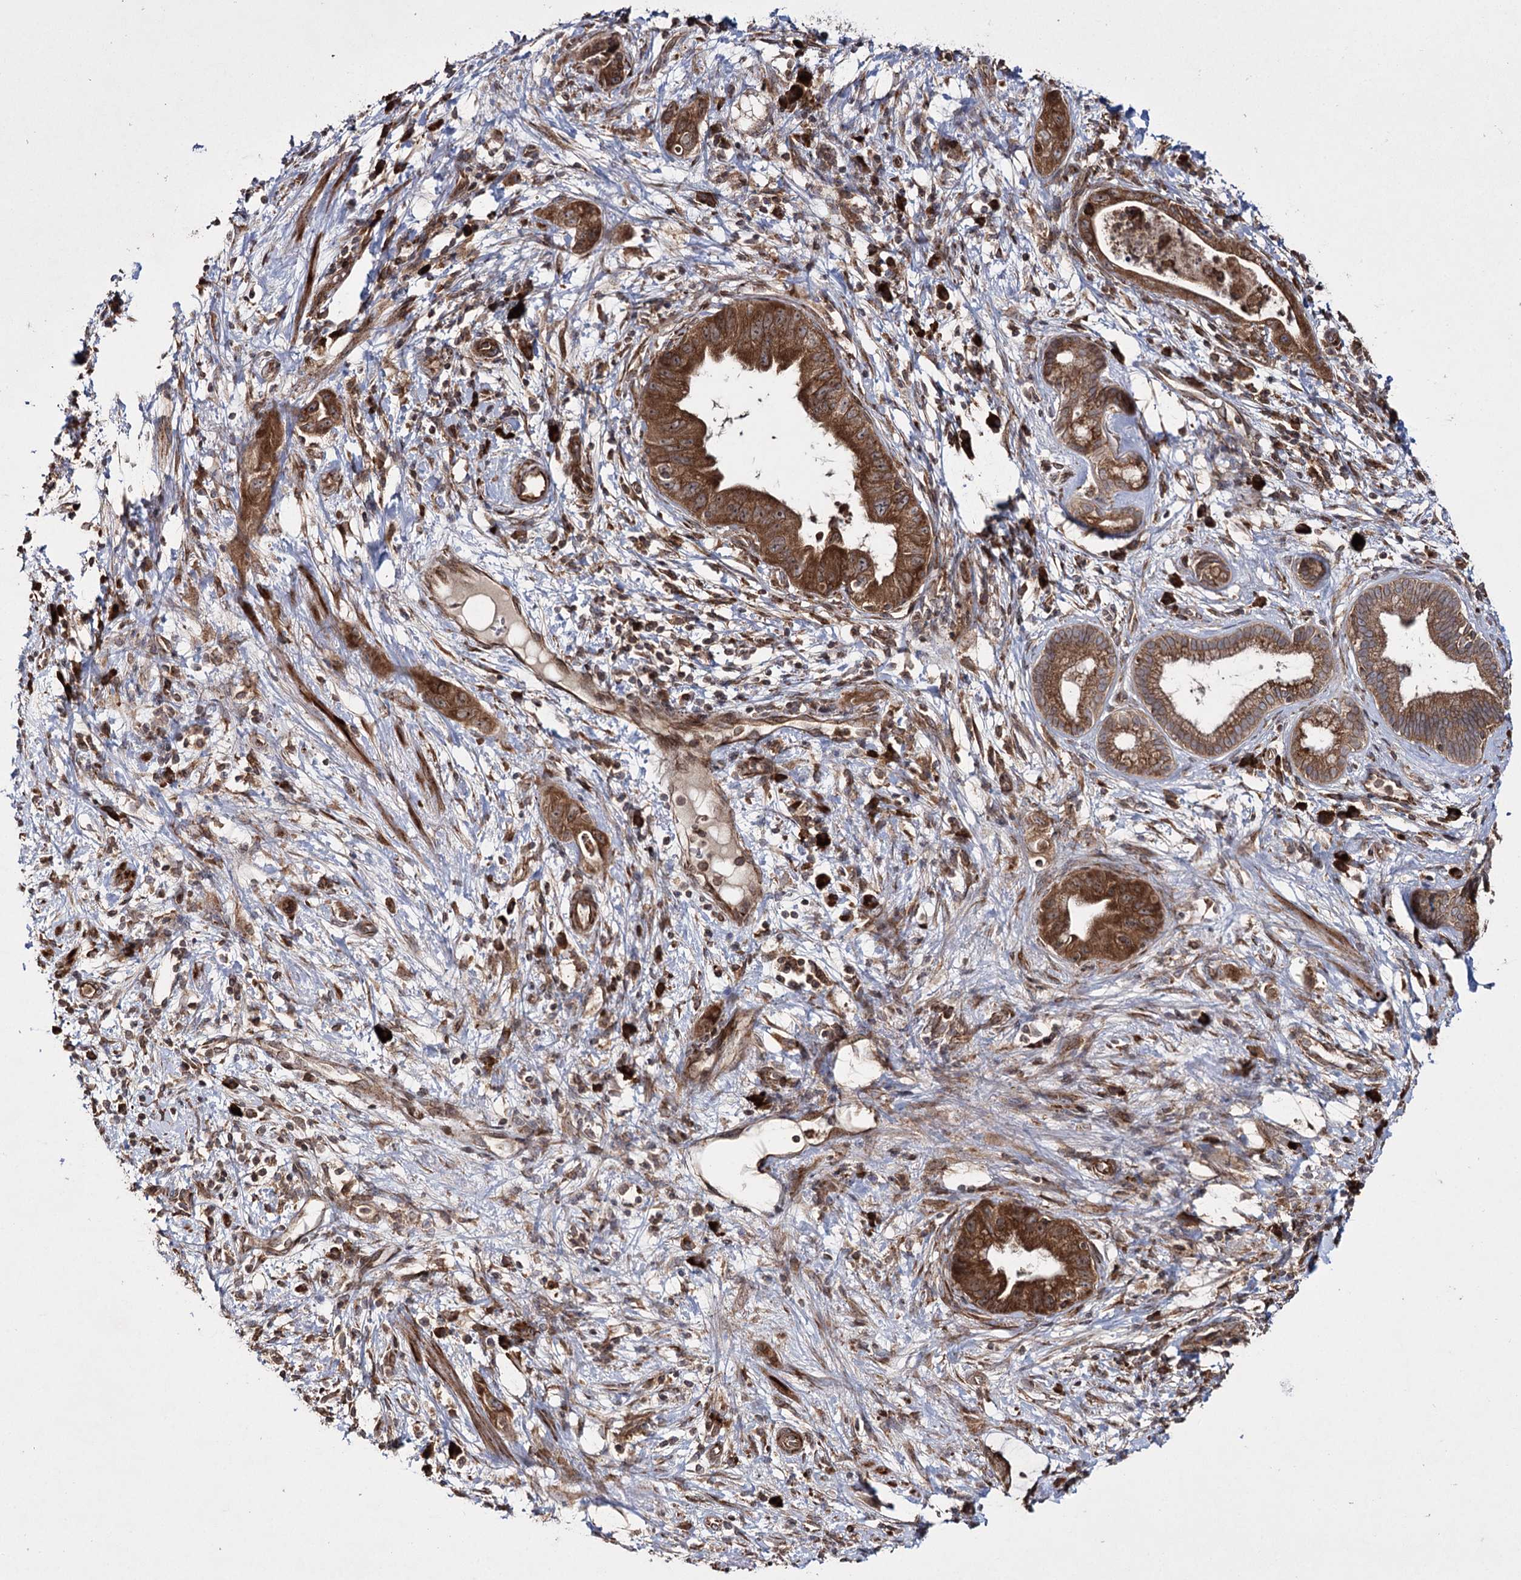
{"staining": {"intensity": "strong", "quantity": ">75%", "location": "cytoplasmic/membranous"}, "tissue": "pancreatic cancer", "cell_type": "Tumor cells", "image_type": "cancer", "snomed": [{"axis": "morphology", "description": "Adenocarcinoma, NOS"}, {"axis": "topography", "description": "Pancreas"}], "caption": "A brown stain labels strong cytoplasmic/membranous expression of a protein in human pancreatic adenocarcinoma tumor cells. (IHC, brightfield microscopy, high magnification).", "gene": "HECTD2", "patient": {"sex": "female", "age": 73}}